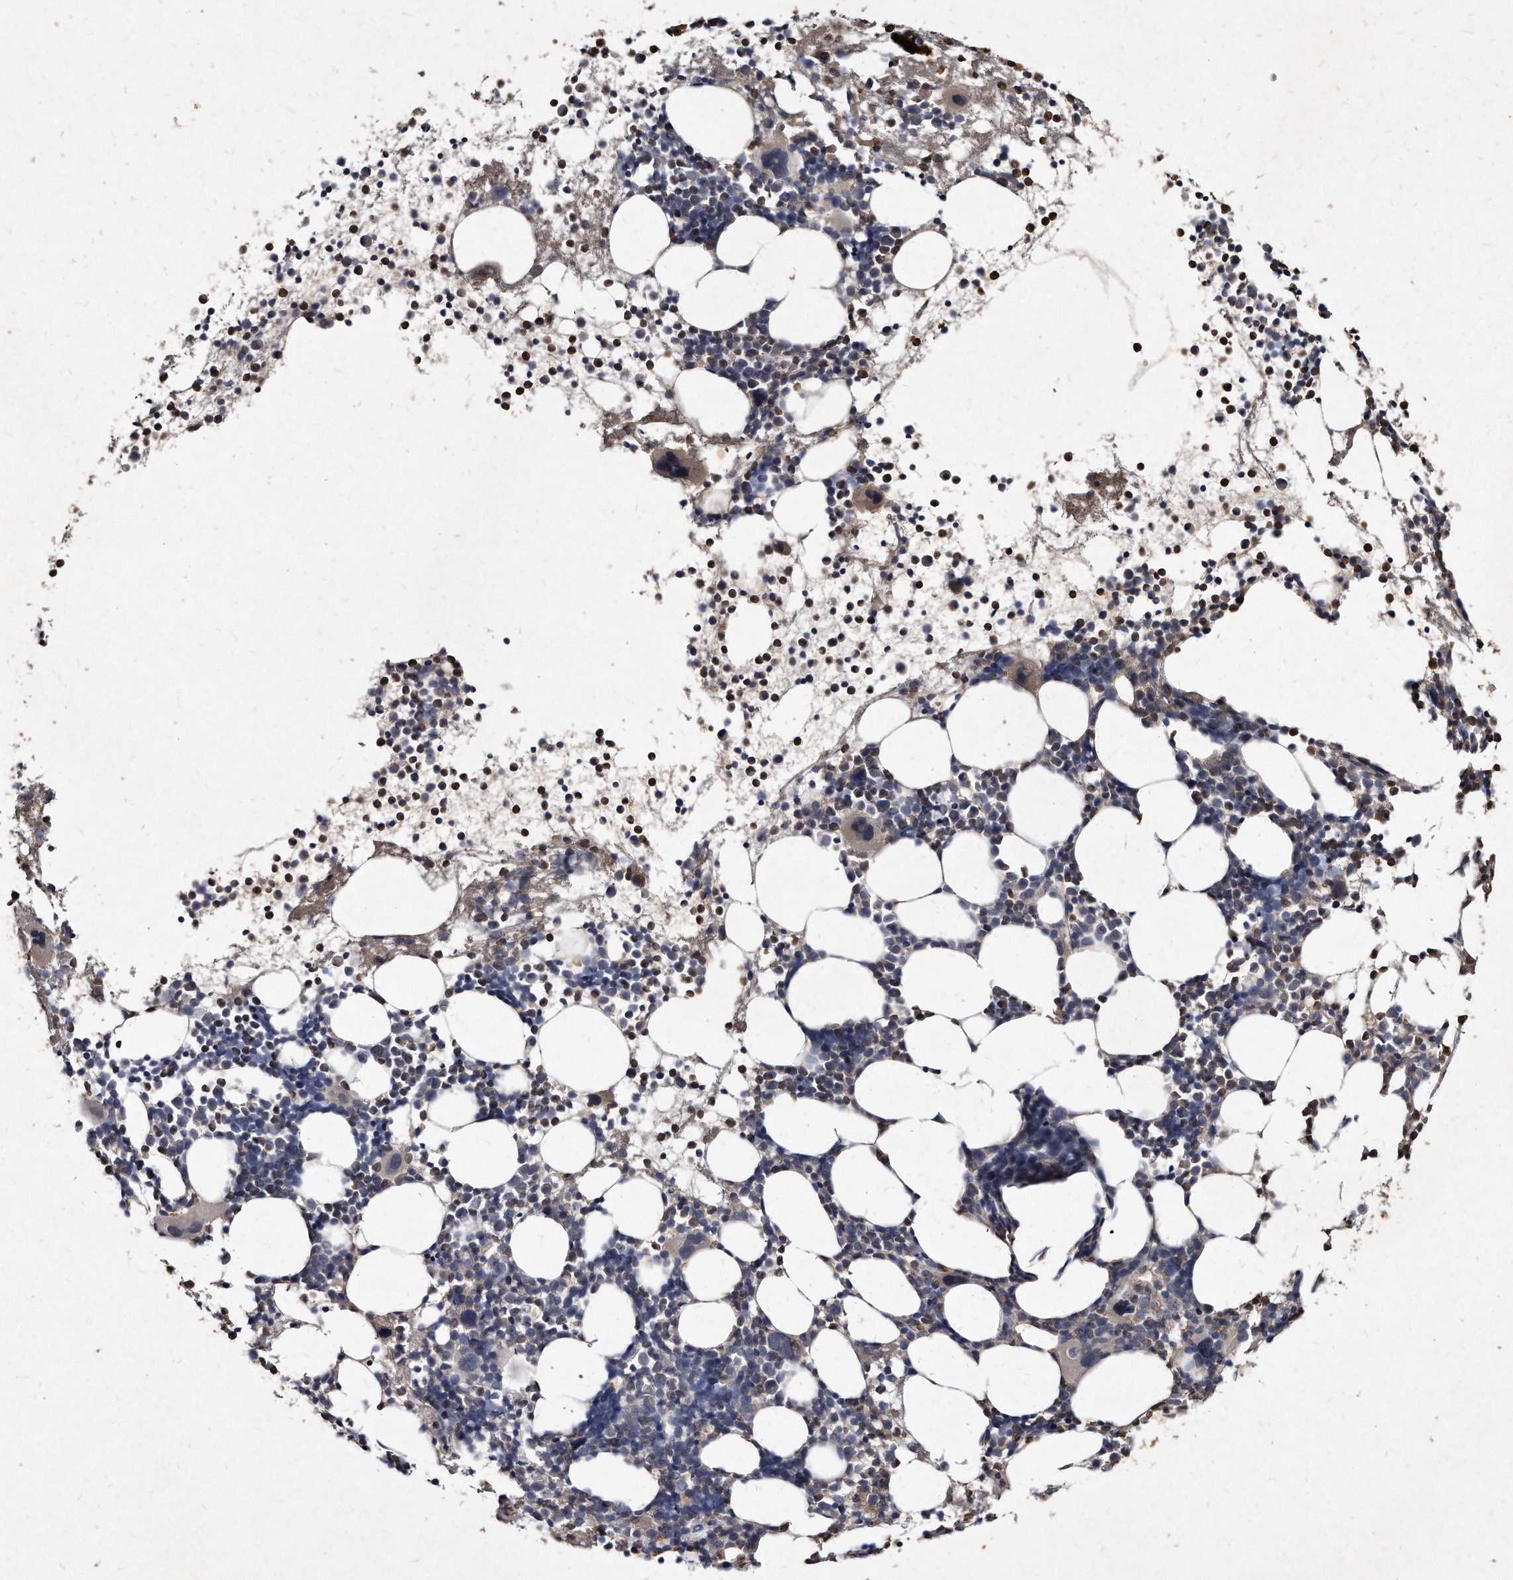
{"staining": {"intensity": "moderate", "quantity": "<25%", "location": "cytoplasmic/membranous"}, "tissue": "bone marrow", "cell_type": "Hematopoietic cells", "image_type": "normal", "snomed": [{"axis": "morphology", "description": "Normal tissue, NOS"}, {"axis": "topography", "description": "Bone marrow"}], "caption": "IHC histopathology image of benign bone marrow: bone marrow stained using IHC displays low levels of moderate protein expression localized specifically in the cytoplasmic/membranous of hematopoietic cells, appearing as a cytoplasmic/membranous brown color.", "gene": "KLHDC3", "patient": {"sex": "female", "age": 57}}